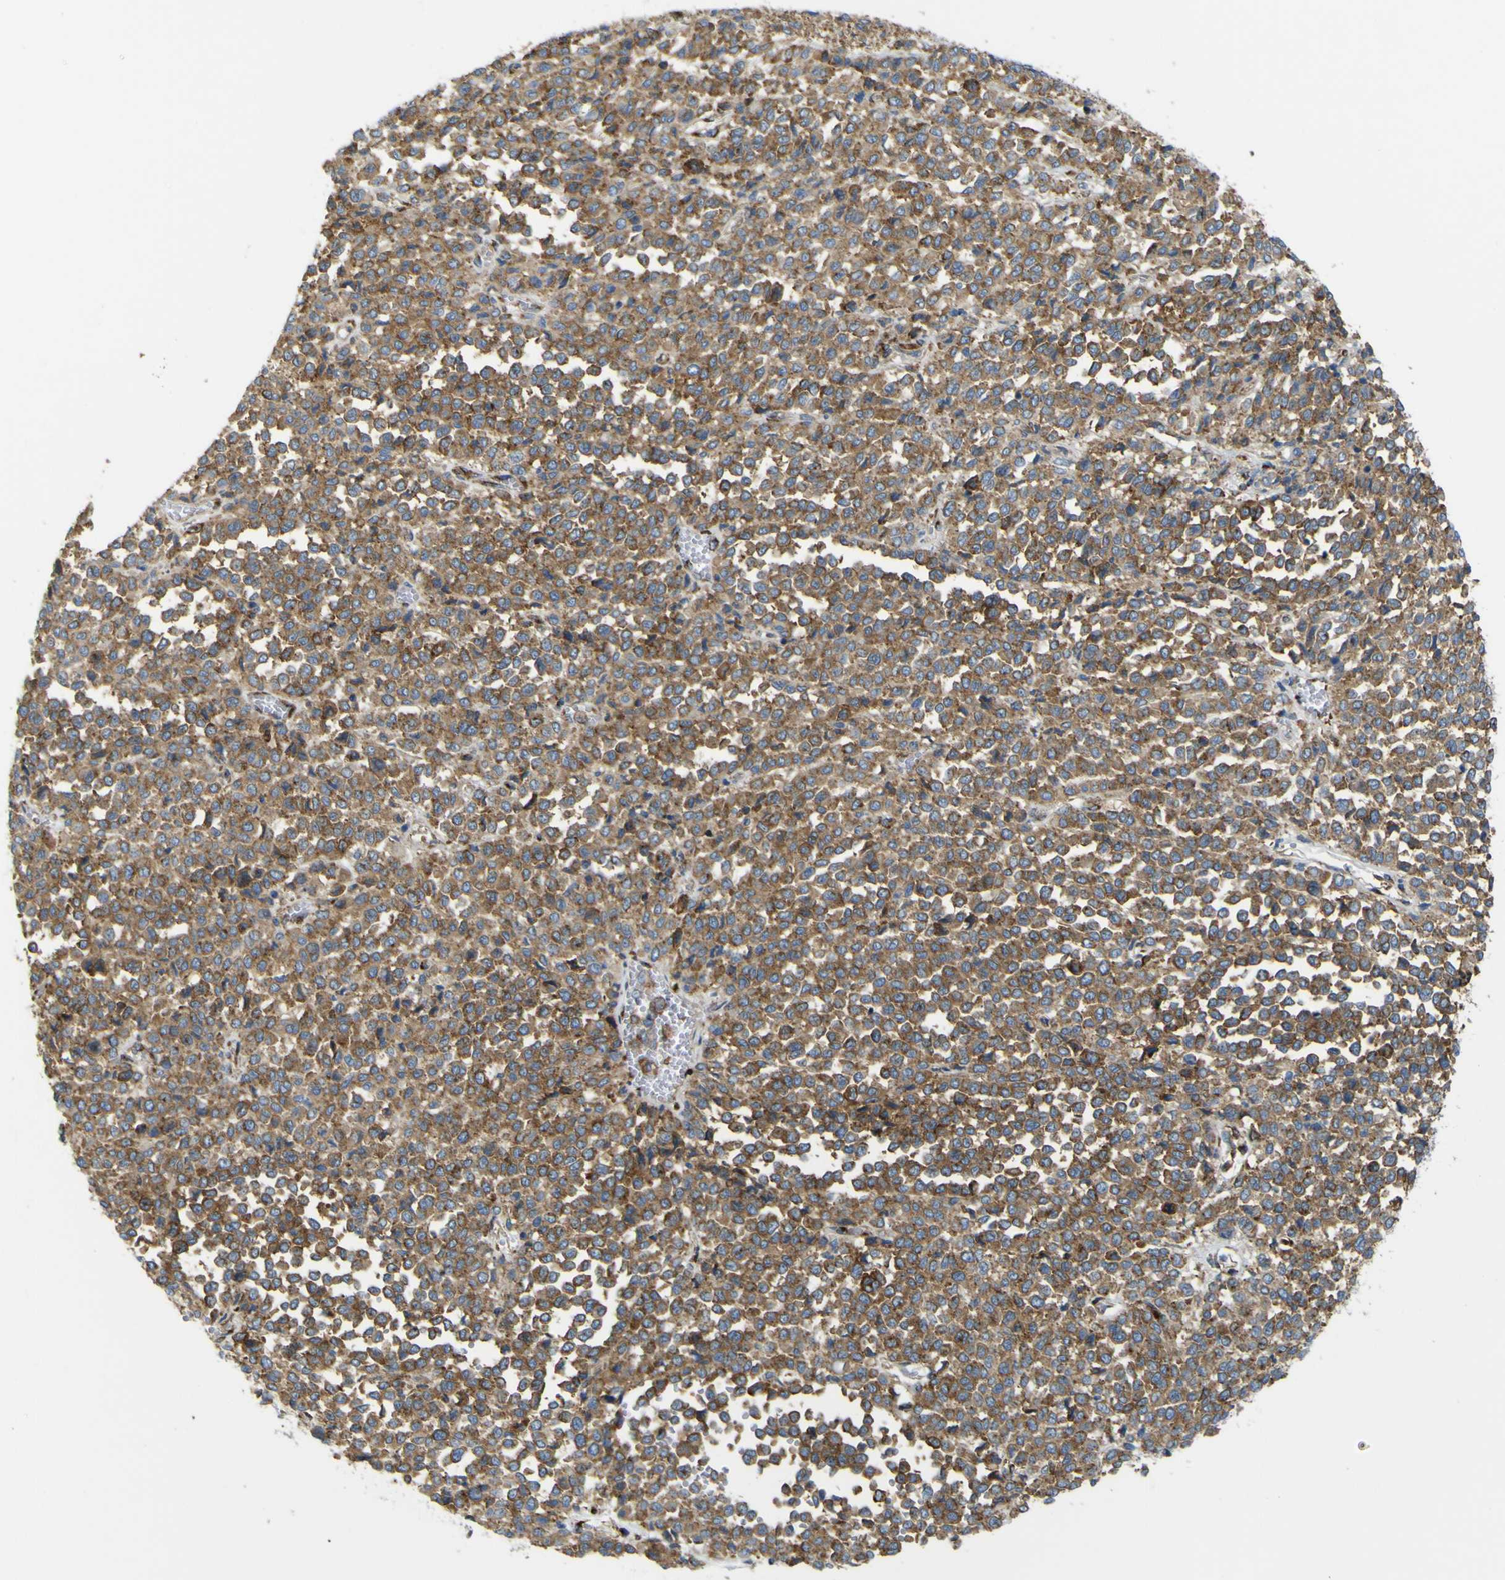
{"staining": {"intensity": "moderate", "quantity": ">75%", "location": "cytoplasmic/membranous"}, "tissue": "melanoma", "cell_type": "Tumor cells", "image_type": "cancer", "snomed": [{"axis": "morphology", "description": "Malignant melanoma, Metastatic site"}, {"axis": "topography", "description": "Pancreas"}], "caption": "Immunohistochemical staining of malignant melanoma (metastatic site) displays medium levels of moderate cytoplasmic/membranous protein staining in about >75% of tumor cells.", "gene": "IGF2R", "patient": {"sex": "female", "age": 30}}